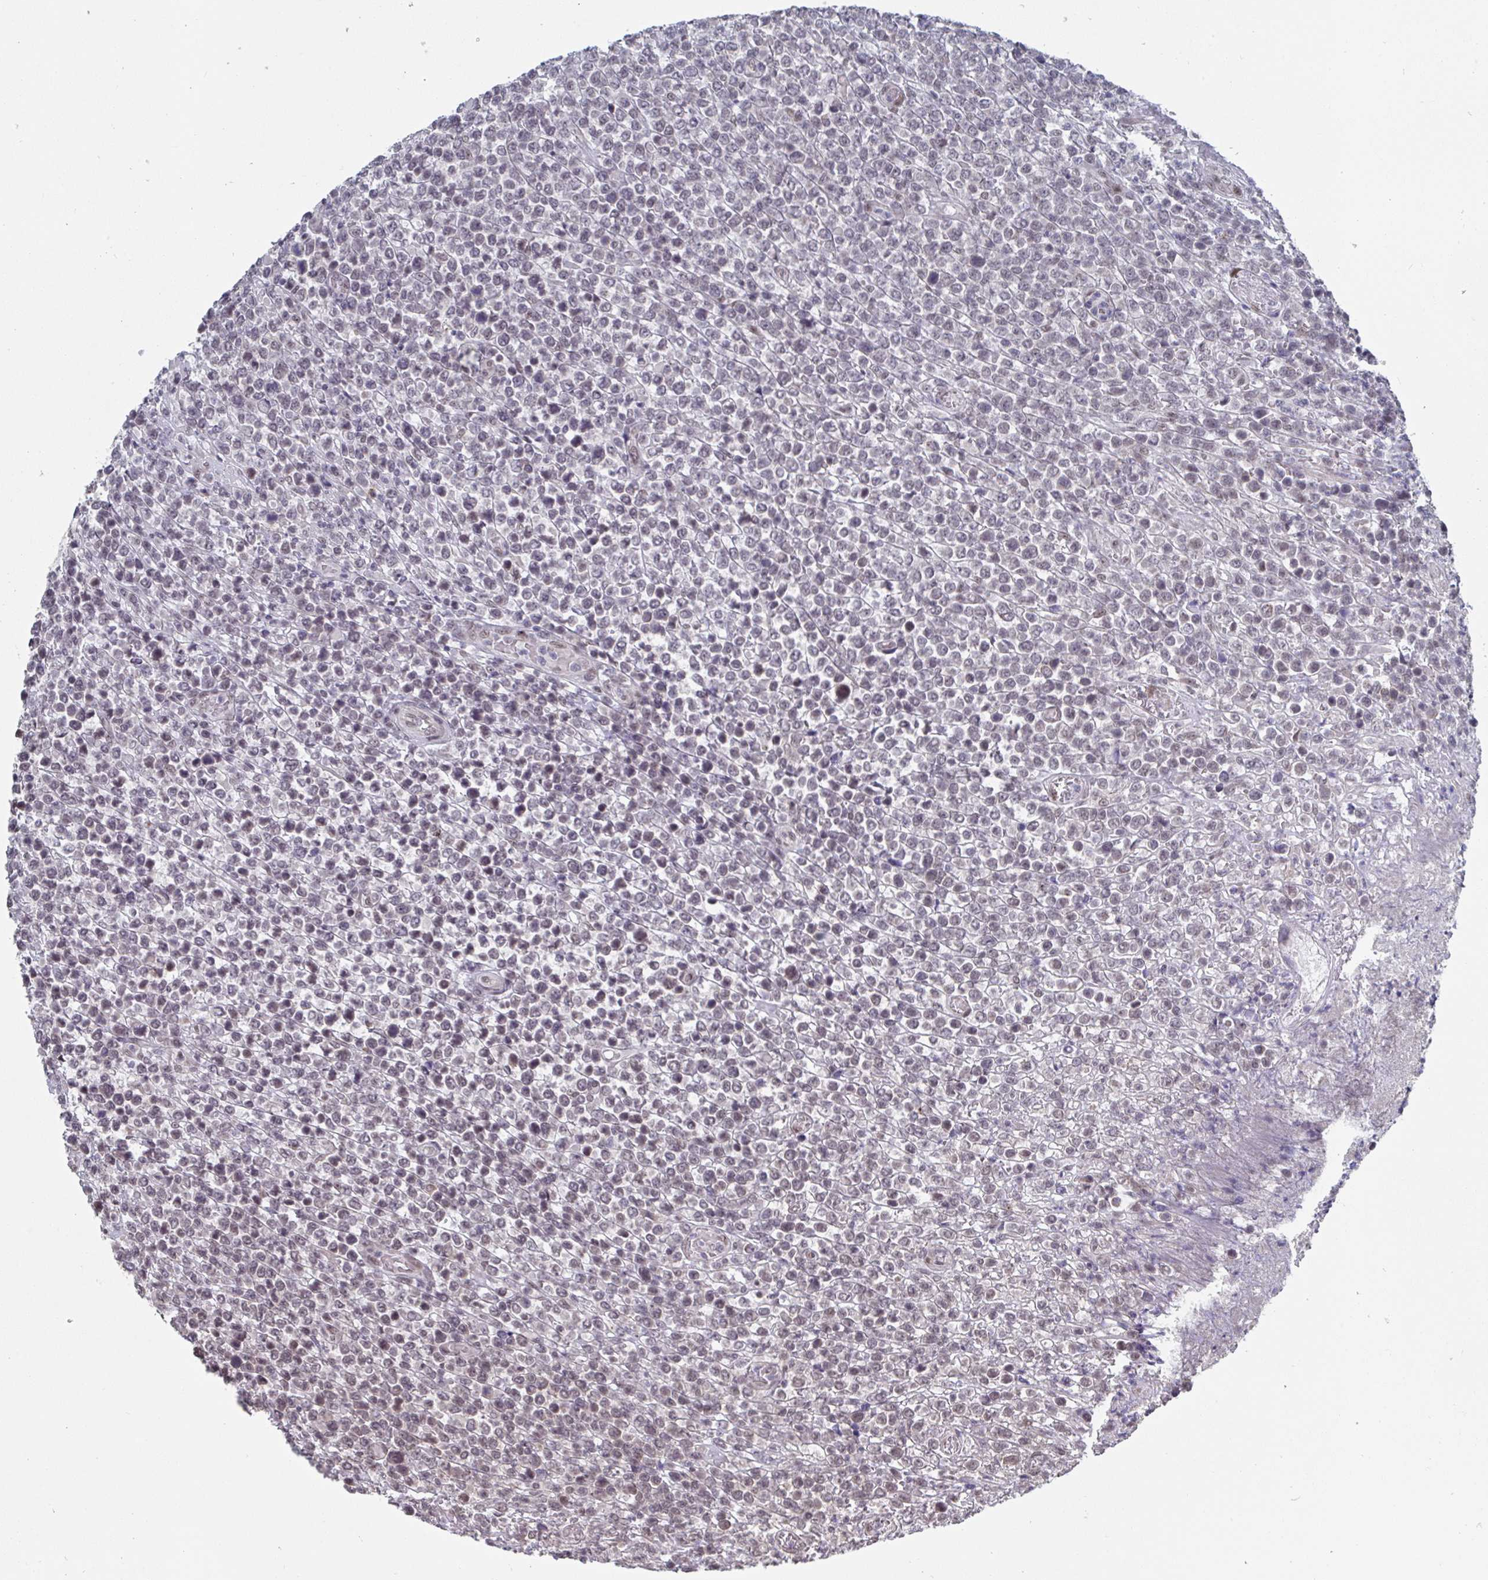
{"staining": {"intensity": "weak", "quantity": "25%-75%", "location": "nuclear"}, "tissue": "lymphoma", "cell_type": "Tumor cells", "image_type": "cancer", "snomed": [{"axis": "morphology", "description": "Malignant lymphoma, non-Hodgkin's type, High grade"}, {"axis": "topography", "description": "Soft tissue"}], "caption": "Weak nuclear expression for a protein is present in approximately 25%-75% of tumor cells of malignant lymphoma, non-Hodgkin's type (high-grade) using IHC.", "gene": "JMJD1C", "patient": {"sex": "female", "age": 56}}